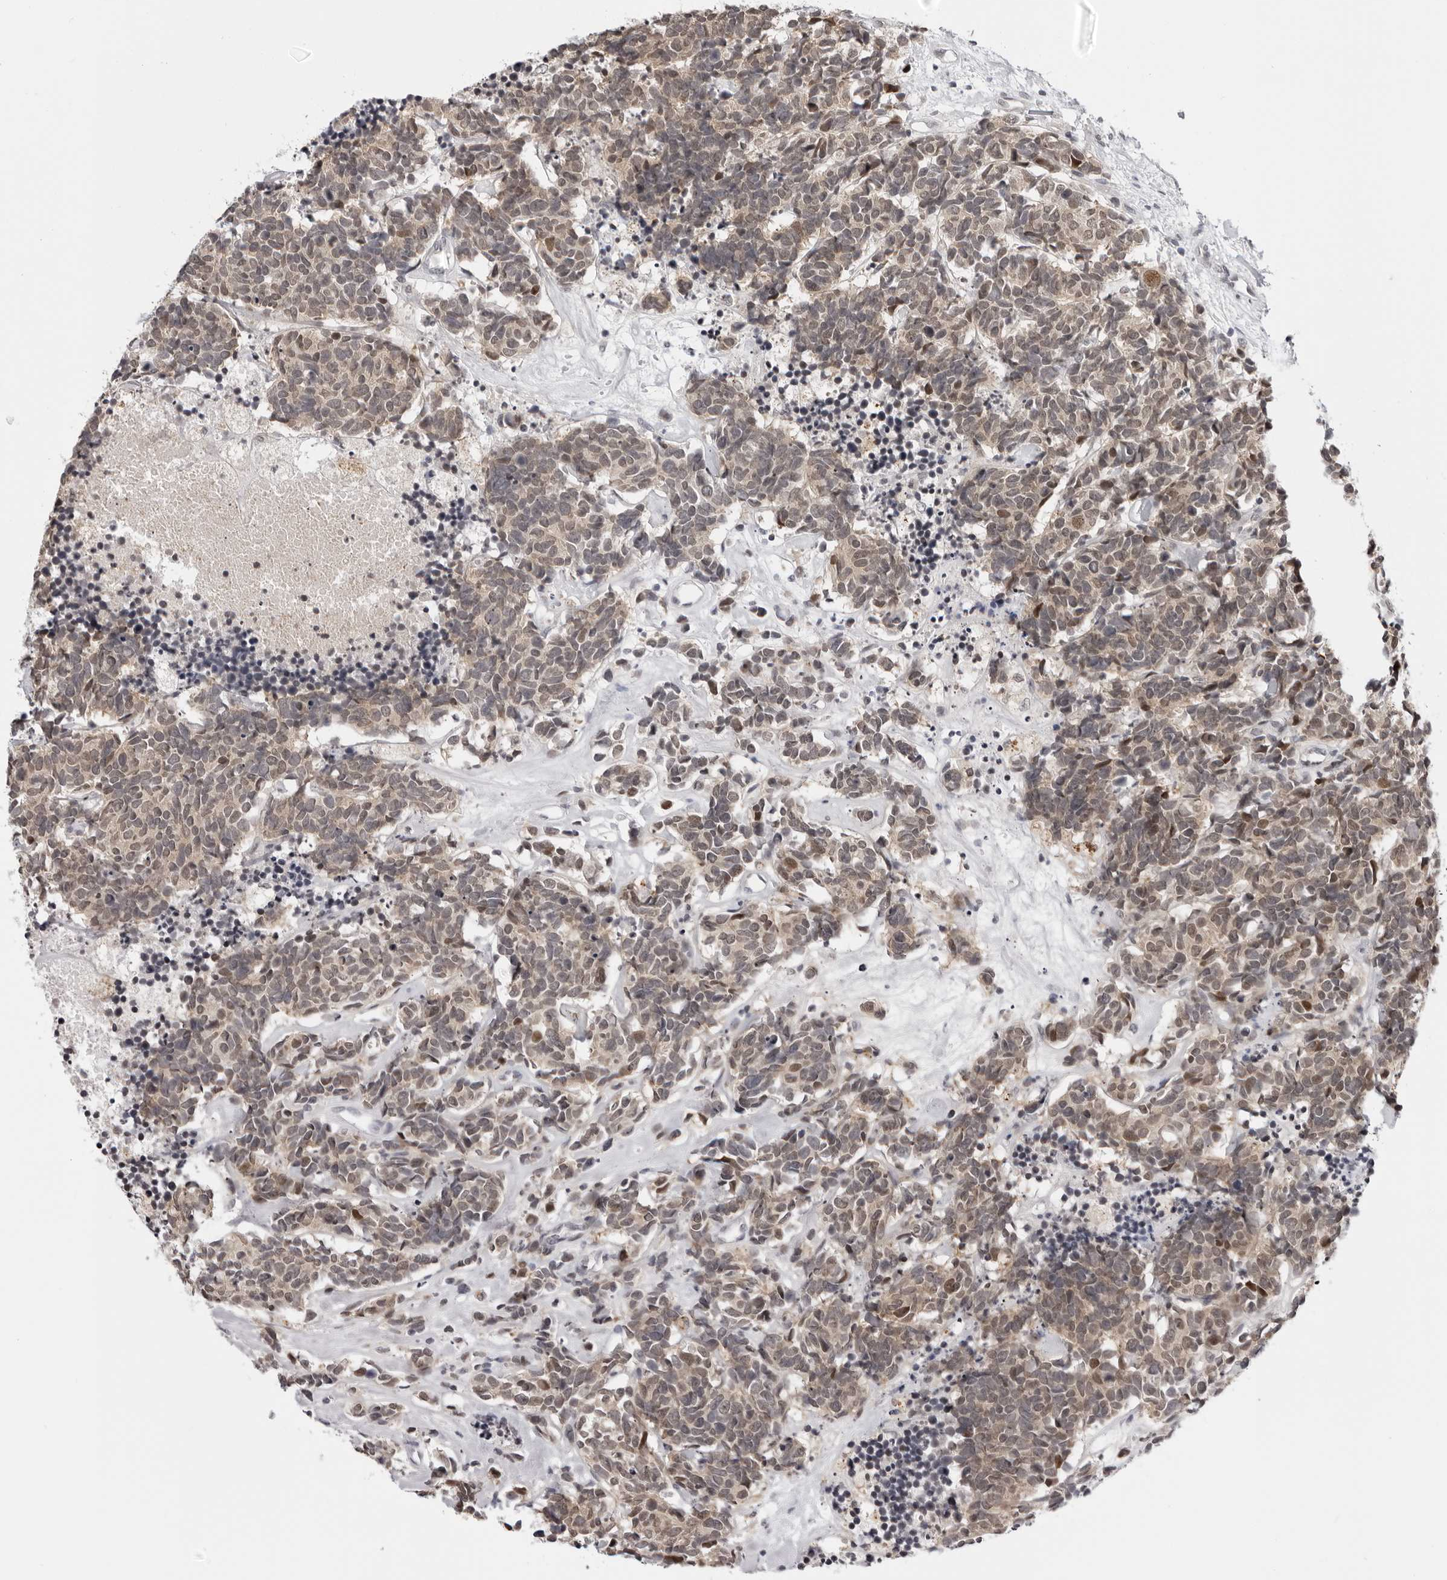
{"staining": {"intensity": "moderate", "quantity": "<25%", "location": "cytoplasmic/membranous,nuclear"}, "tissue": "carcinoid", "cell_type": "Tumor cells", "image_type": "cancer", "snomed": [{"axis": "morphology", "description": "Carcinoma, NOS"}, {"axis": "morphology", "description": "Carcinoid, malignant, NOS"}, {"axis": "topography", "description": "Urinary bladder"}], "caption": "A photomicrograph of human malignant carcinoid stained for a protein reveals moderate cytoplasmic/membranous and nuclear brown staining in tumor cells.", "gene": "PRUNE1", "patient": {"sex": "male", "age": 57}}